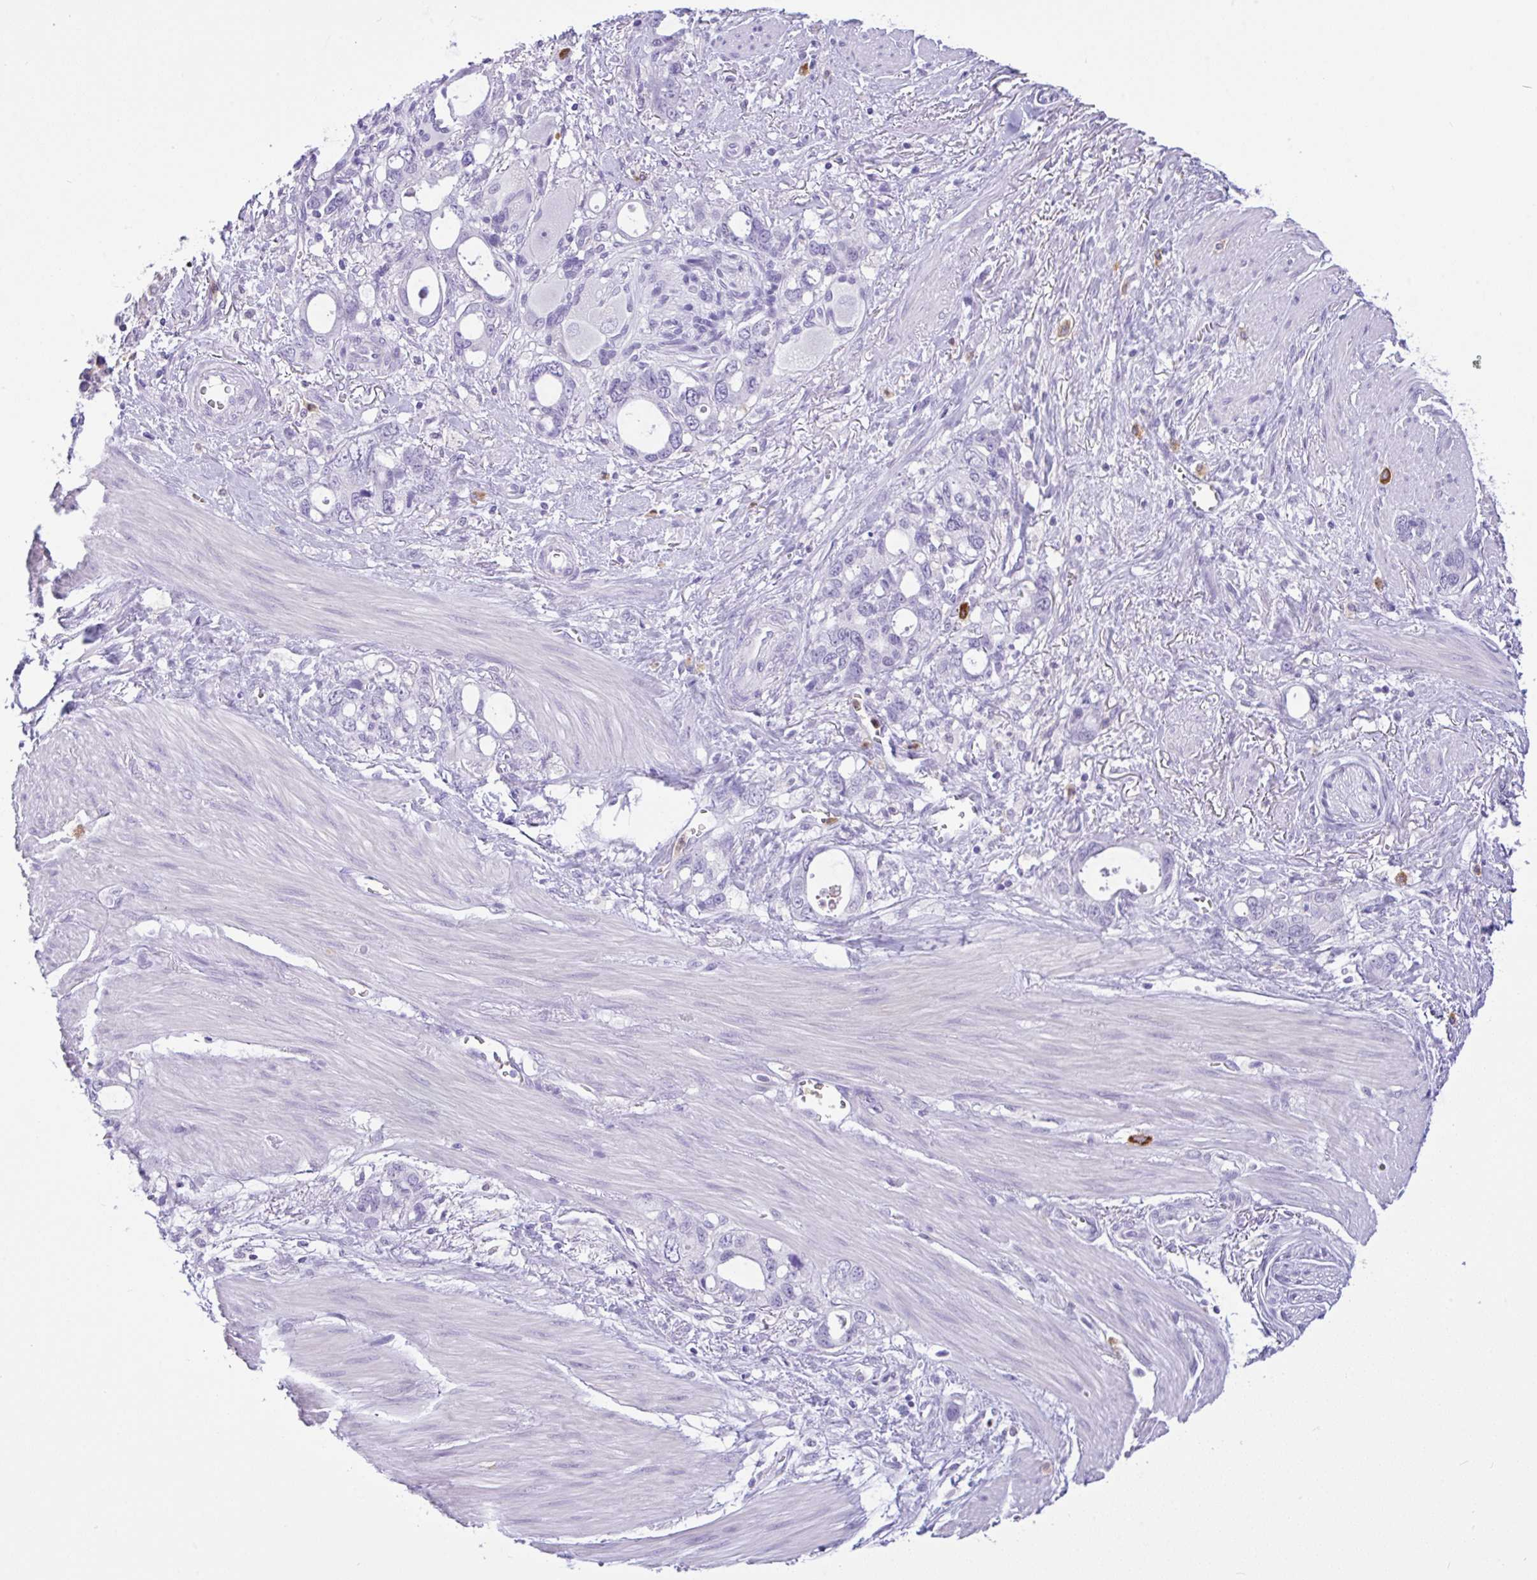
{"staining": {"intensity": "negative", "quantity": "none", "location": "none"}, "tissue": "stomach cancer", "cell_type": "Tumor cells", "image_type": "cancer", "snomed": [{"axis": "morphology", "description": "Adenocarcinoma, NOS"}, {"axis": "topography", "description": "Stomach, upper"}], "caption": "Tumor cells are negative for protein expression in human stomach cancer (adenocarcinoma).", "gene": "NCF1", "patient": {"sex": "male", "age": 74}}